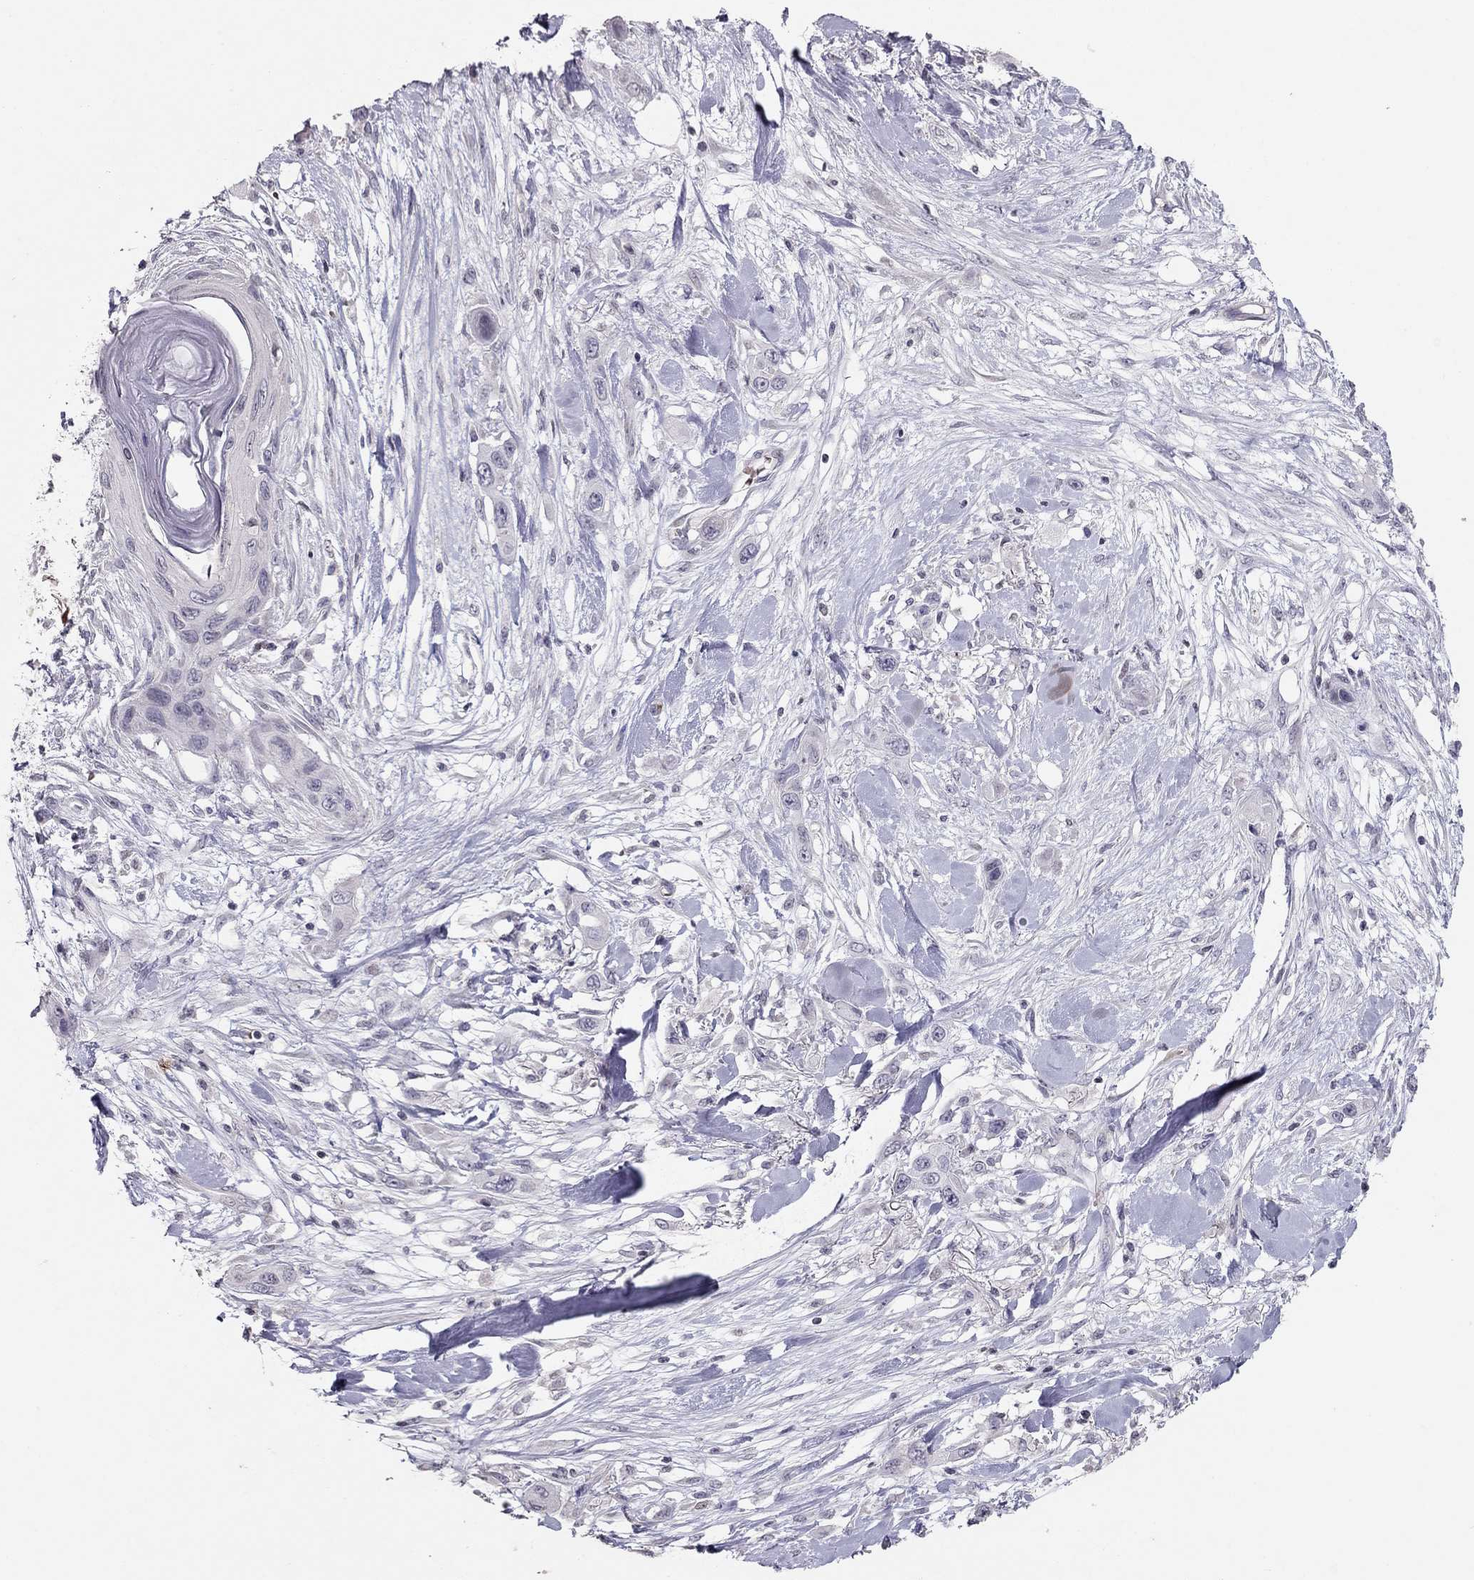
{"staining": {"intensity": "negative", "quantity": "none", "location": "none"}, "tissue": "skin cancer", "cell_type": "Tumor cells", "image_type": "cancer", "snomed": [{"axis": "morphology", "description": "Squamous cell carcinoma, NOS"}, {"axis": "topography", "description": "Skin"}], "caption": "Squamous cell carcinoma (skin) was stained to show a protein in brown. There is no significant staining in tumor cells.", "gene": "TSHB", "patient": {"sex": "male", "age": 79}}